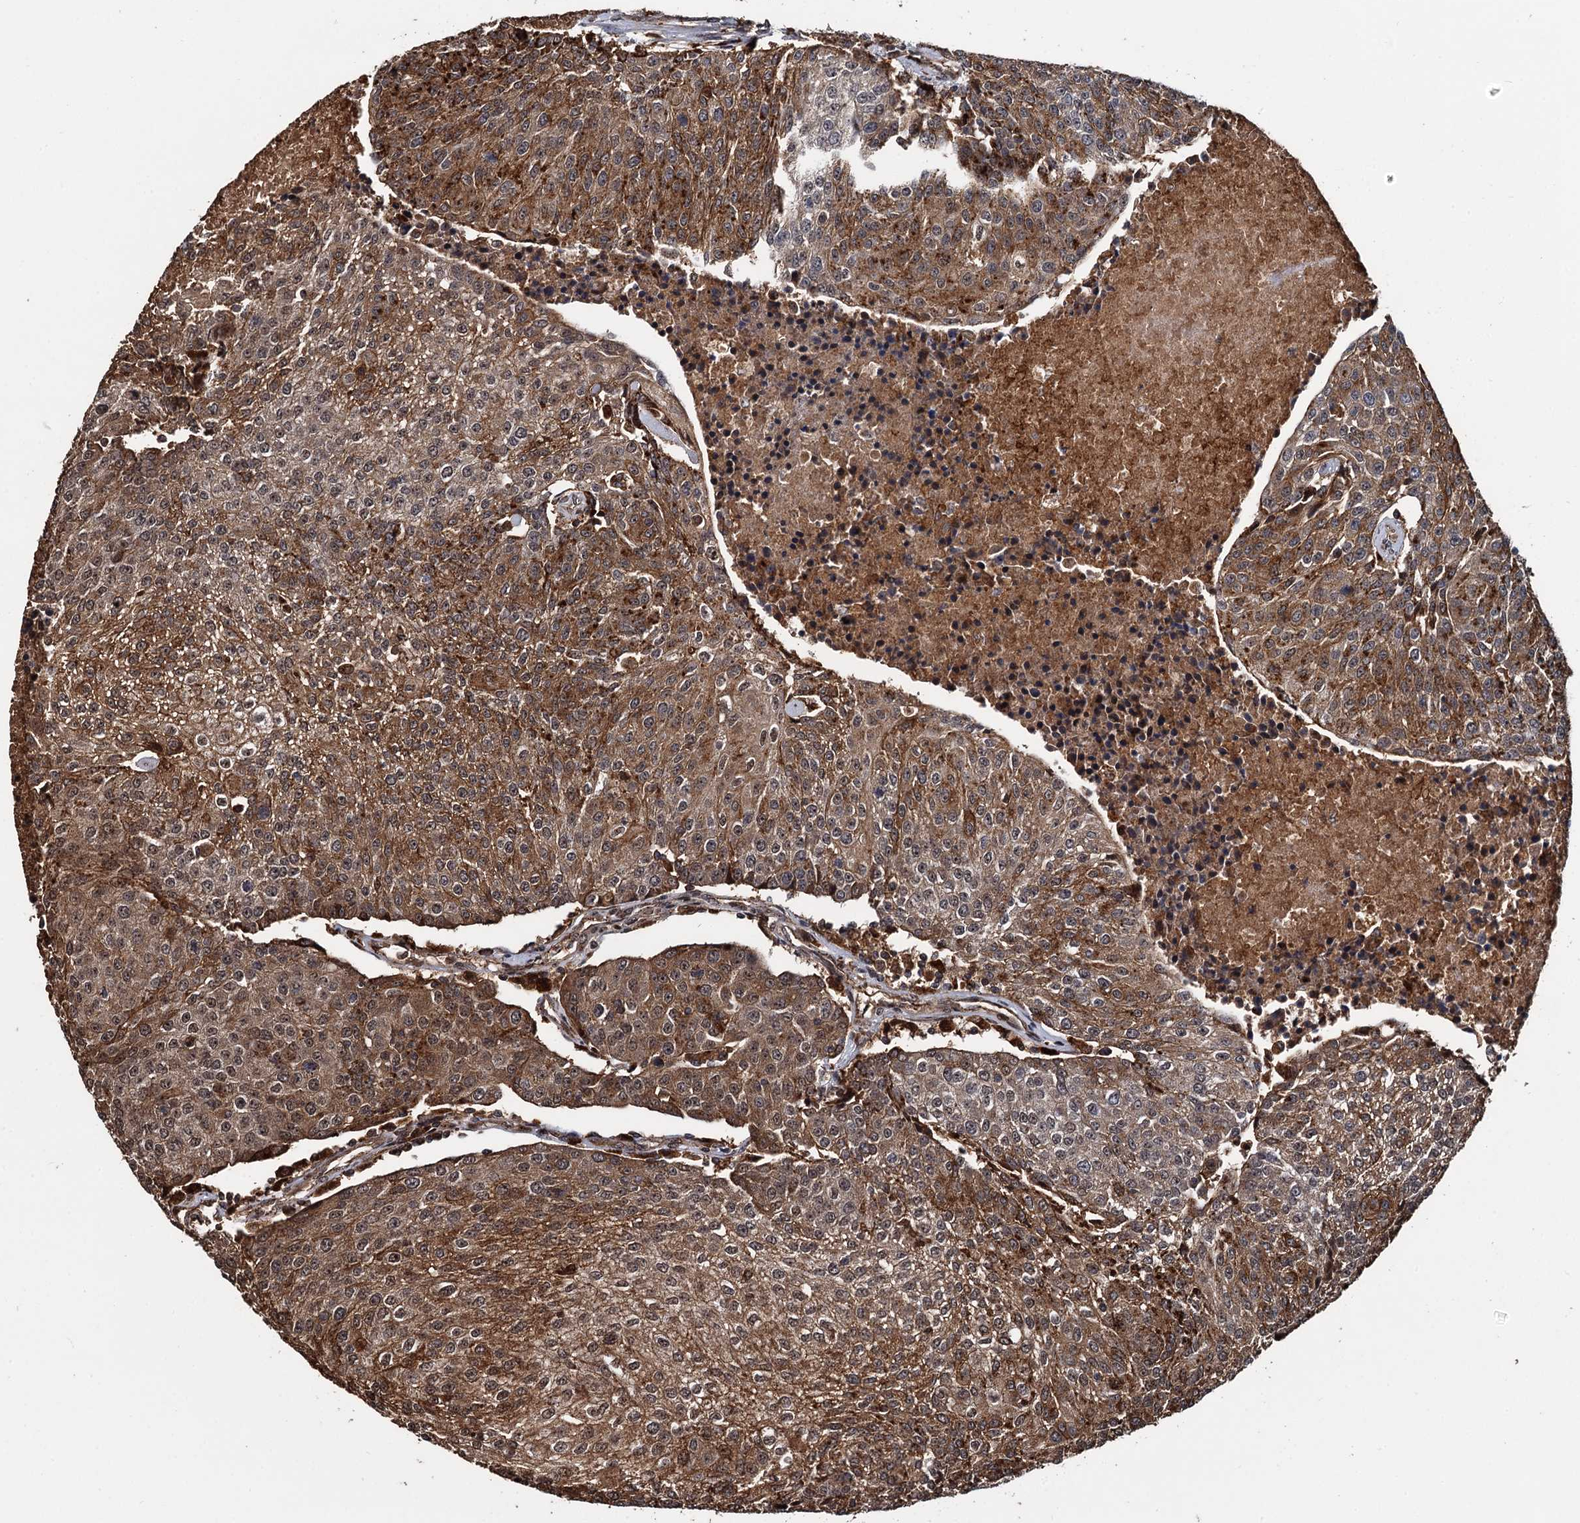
{"staining": {"intensity": "moderate", "quantity": ">75%", "location": "cytoplasmic/membranous"}, "tissue": "urothelial cancer", "cell_type": "Tumor cells", "image_type": "cancer", "snomed": [{"axis": "morphology", "description": "Urothelial carcinoma, High grade"}, {"axis": "topography", "description": "Urinary bladder"}], "caption": "There is medium levels of moderate cytoplasmic/membranous positivity in tumor cells of urothelial cancer, as demonstrated by immunohistochemical staining (brown color).", "gene": "CEP192", "patient": {"sex": "female", "age": 85}}